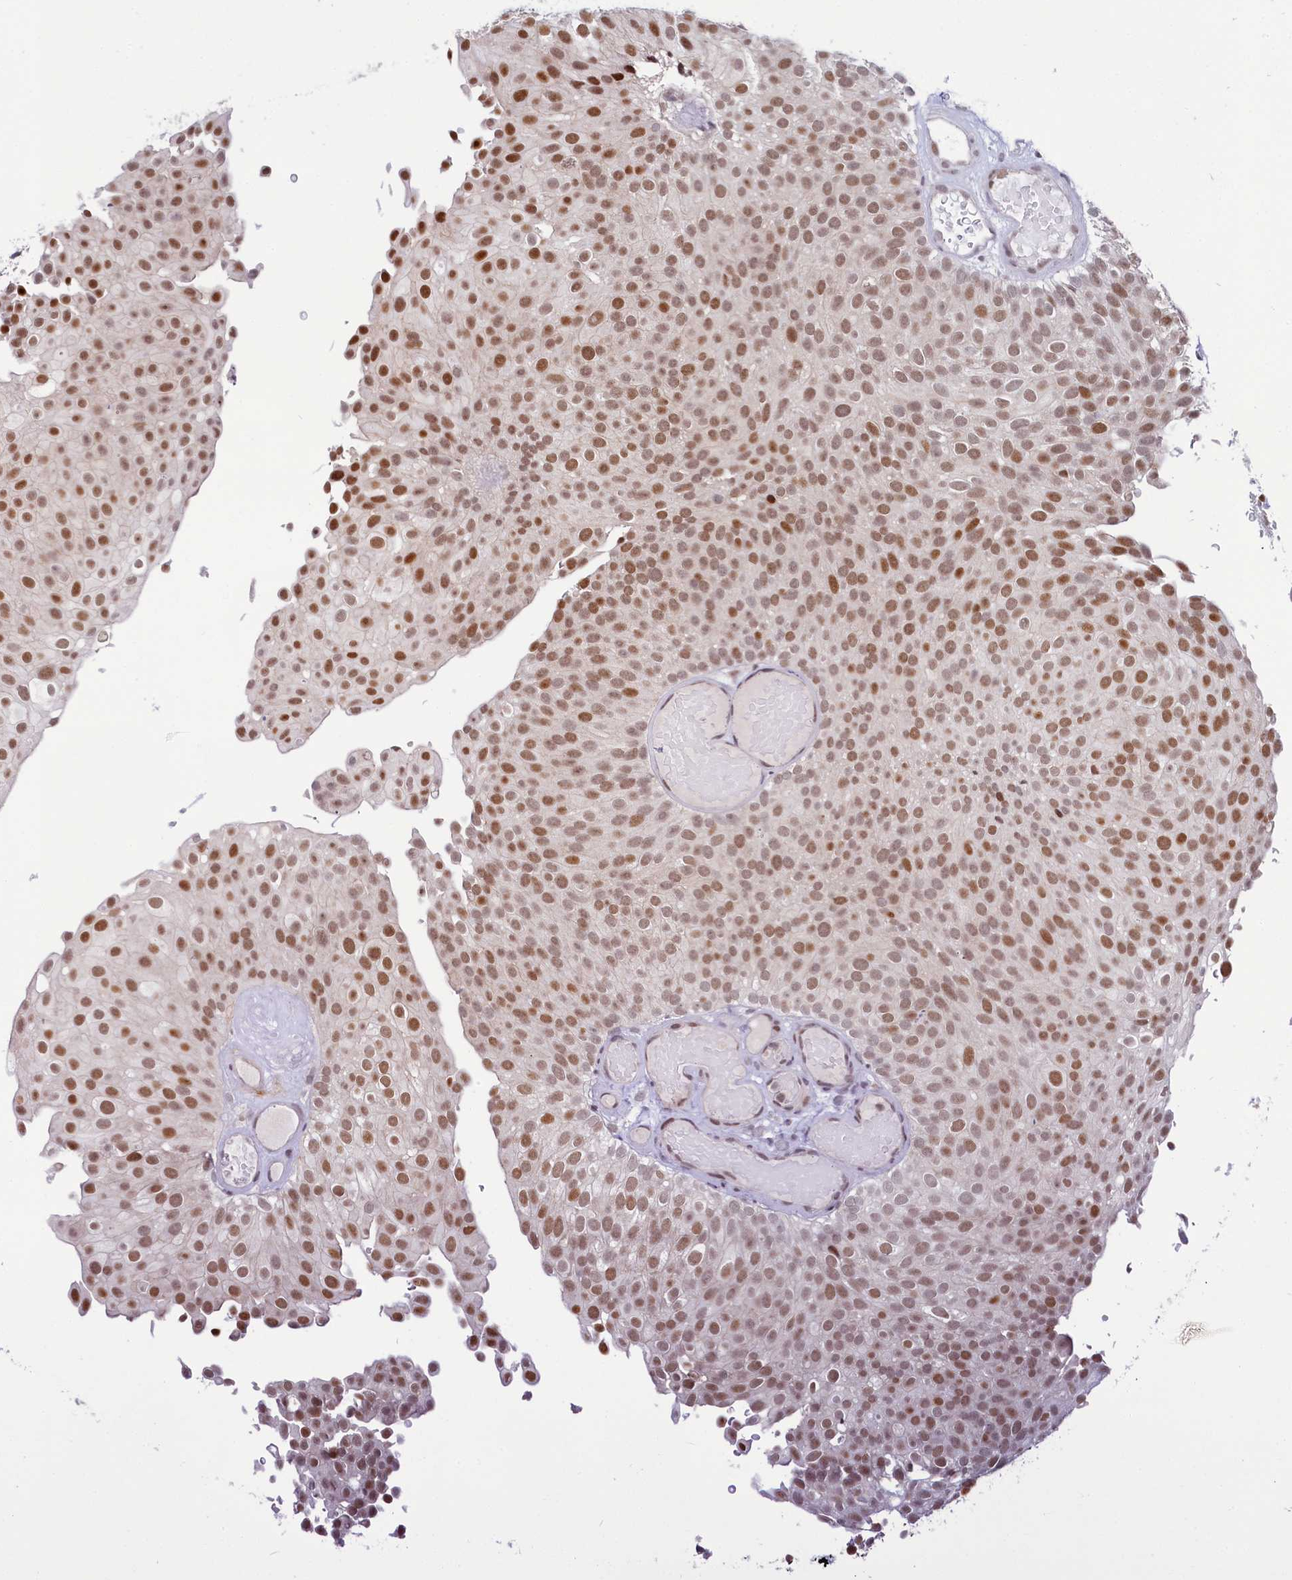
{"staining": {"intensity": "moderate", "quantity": ">75%", "location": "nuclear"}, "tissue": "urothelial cancer", "cell_type": "Tumor cells", "image_type": "cancer", "snomed": [{"axis": "morphology", "description": "Urothelial carcinoma, Low grade"}, {"axis": "topography", "description": "Urinary bladder"}], "caption": "Urothelial carcinoma (low-grade) stained for a protein (brown) reveals moderate nuclear positive positivity in about >75% of tumor cells.", "gene": "SCAF11", "patient": {"sex": "male", "age": 78}}